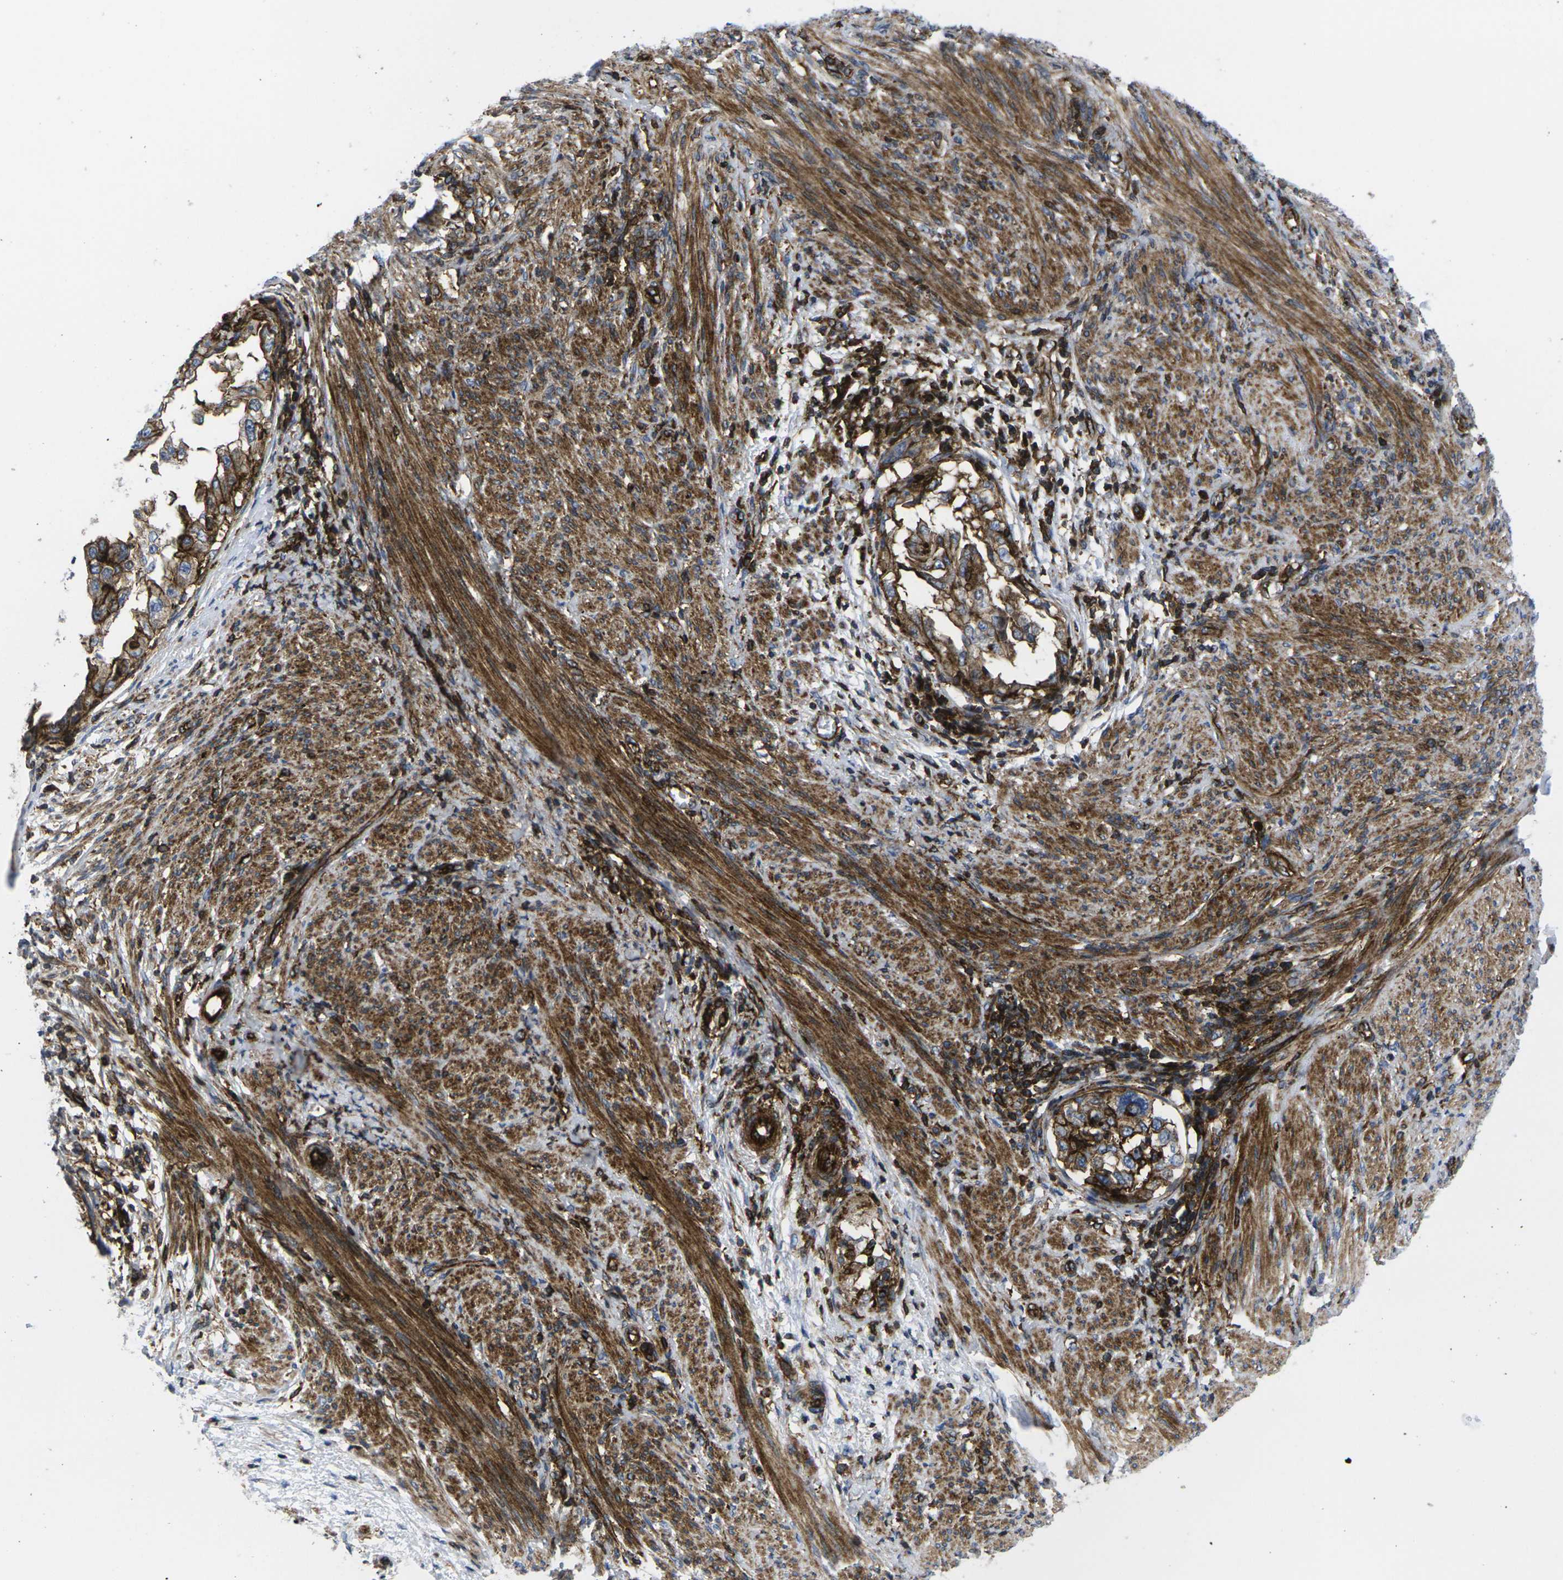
{"staining": {"intensity": "strong", "quantity": ">75%", "location": "cytoplasmic/membranous"}, "tissue": "endometrial cancer", "cell_type": "Tumor cells", "image_type": "cancer", "snomed": [{"axis": "morphology", "description": "Adenocarcinoma, NOS"}, {"axis": "topography", "description": "Endometrium"}], "caption": "Immunohistochemistry histopathology image of human endometrial adenocarcinoma stained for a protein (brown), which shows high levels of strong cytoplasmic/membranous positivity in about >75% of tumor cells.", "gene": "IQGAP1", "patient": {"sex": "female", "age": 85}}